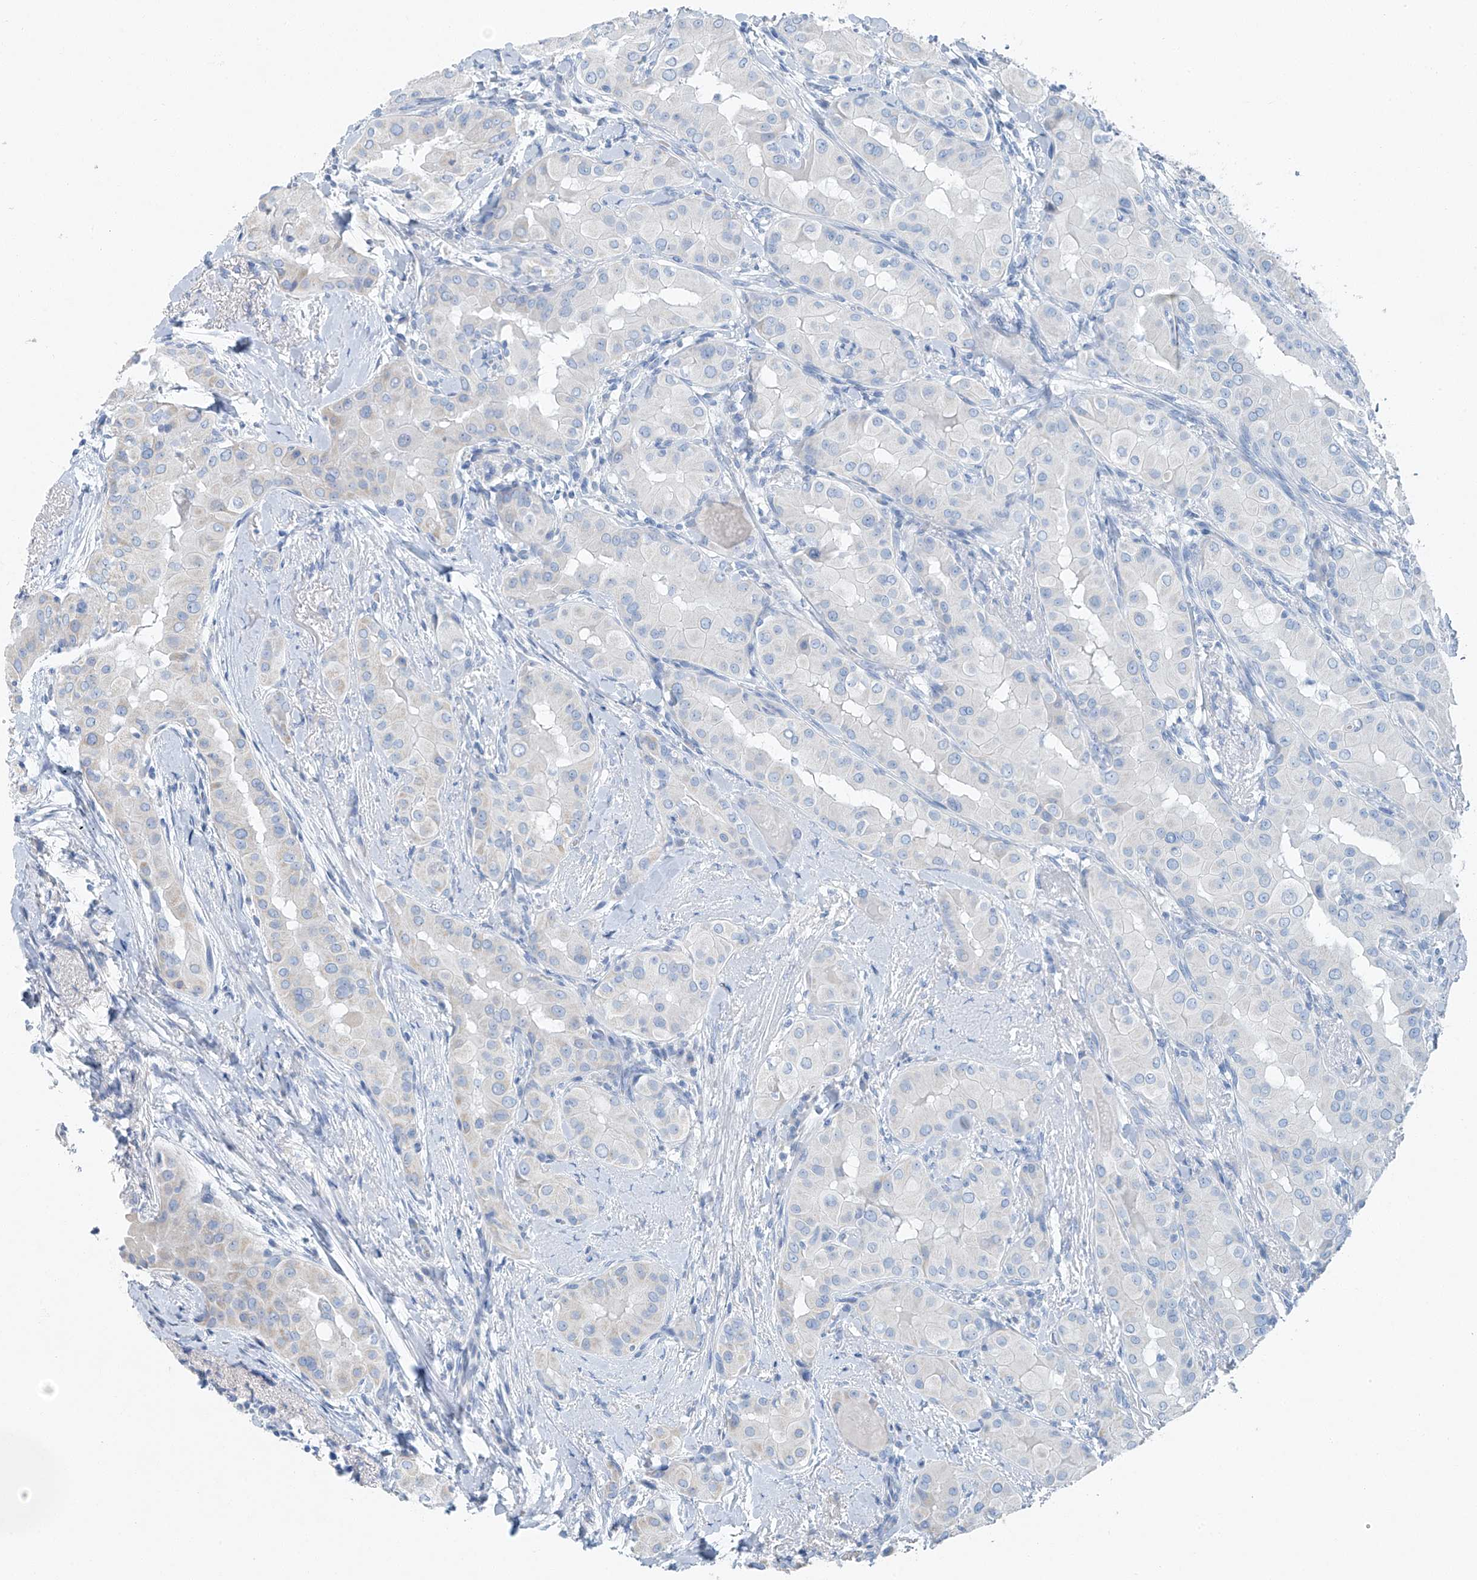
{"staining": {"intensity": "negative", "quantity": "none", "location": "none"}, "tissue": "thyroid cancer", "cell_type": "Tumor cells", "image_type": "cancer", "snomed": [{"axis": "morphology", "description": "Papillary adenocarcinoma, NOS"}, {"axis": "topography", "description": "Thyroid gland"}], "caption": "High power microscopy histopathology image of an IHC micrograph of thyroid cancer, revealing no significant expression in tumor cells.", "gene": "C1orf87", "patient": {"sex": "male", "age": 33}}